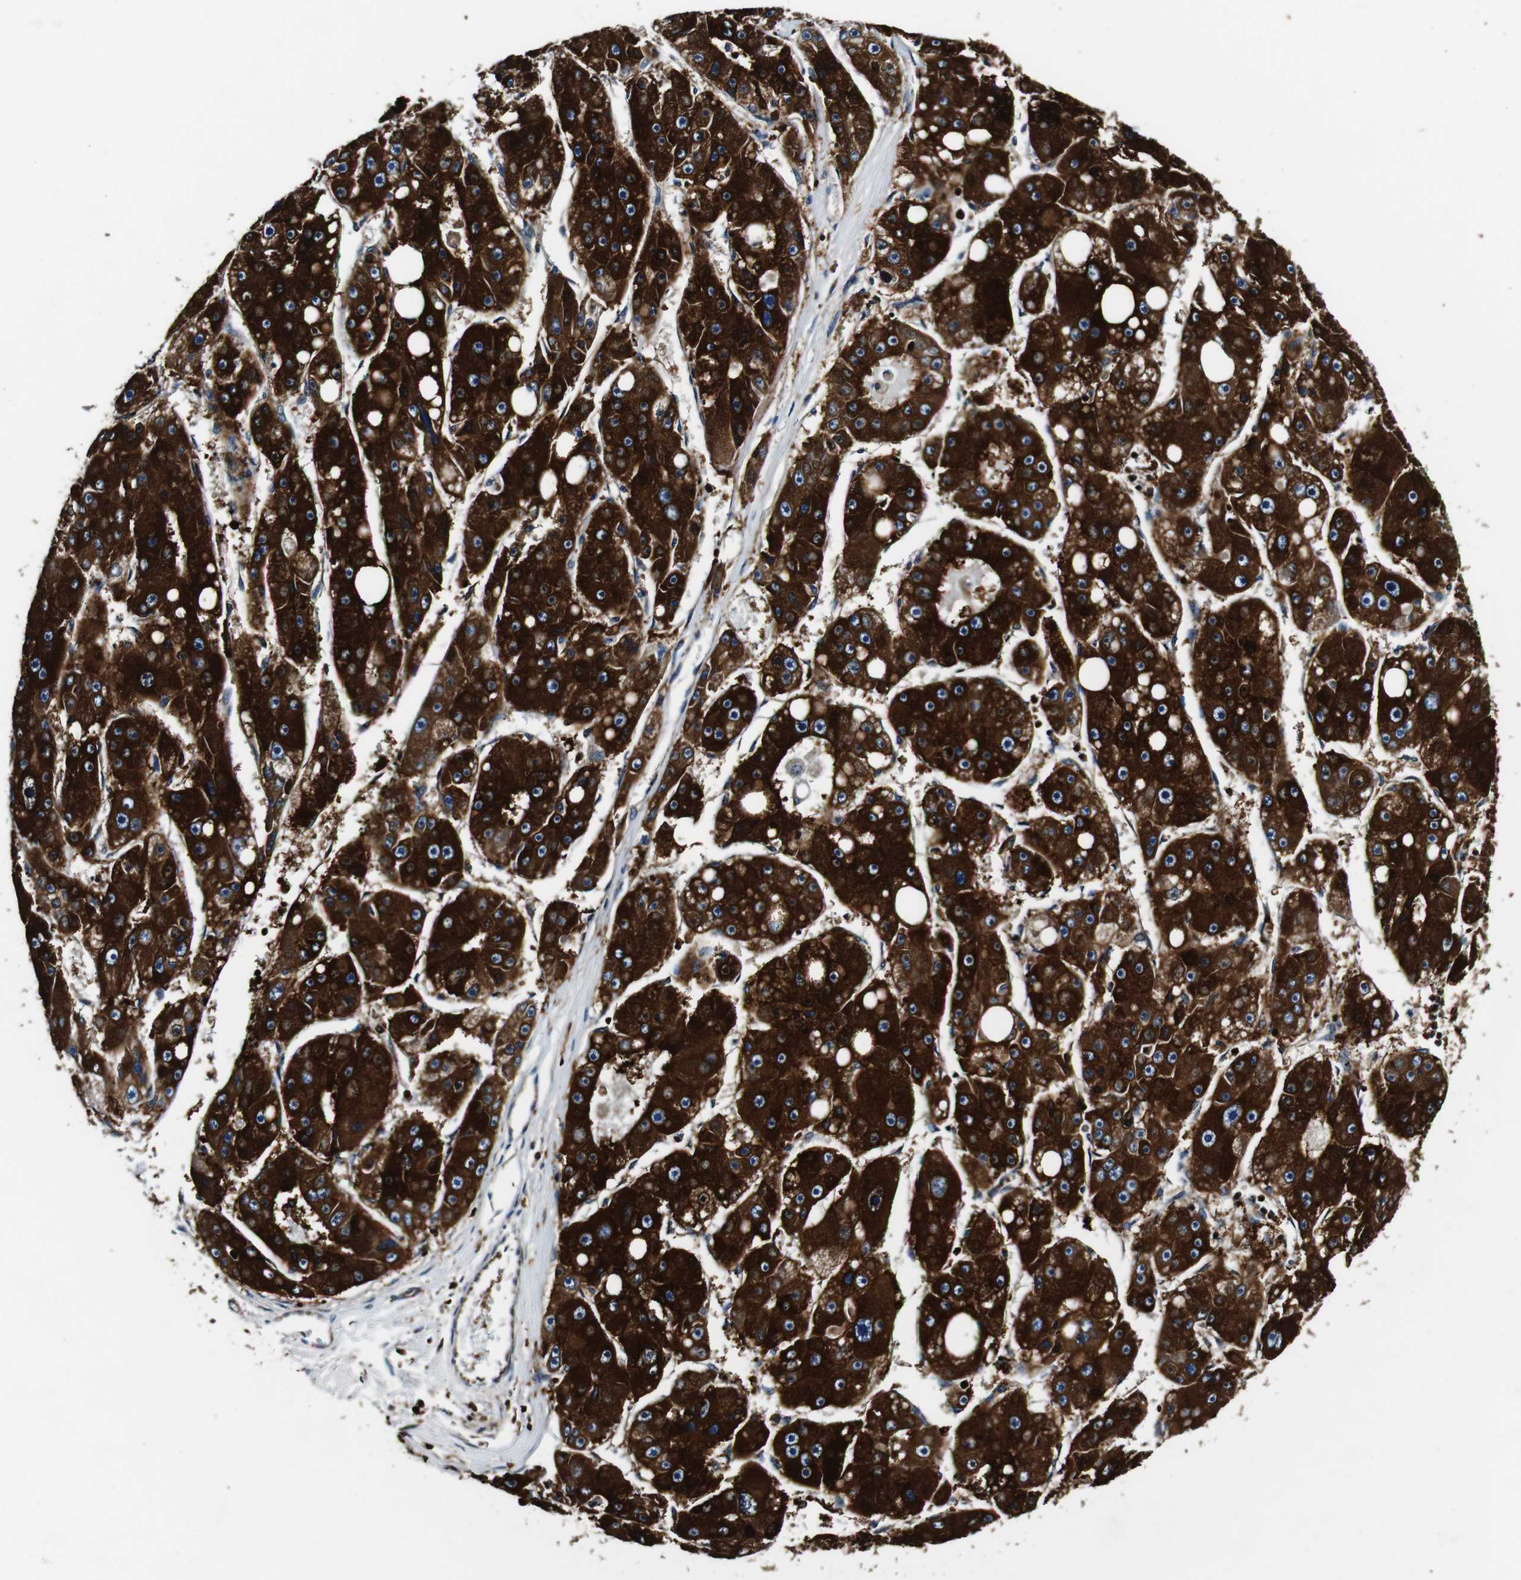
{"staining": {"intensity": "strong", "quantity": ">75%", "location": "cytoplasmic/membranous"}, "tissue": "liver cancer", "cell_type": "Tumor cells", "image_type": "cancer", "snomed": [{"axis": "morphology", "description": "Carcinoma, Hepatocellular, NOS"}, {"axis": "topography", "description": "Liver"}], "caption": "This image demonstrates immunohistochemistry staining of human hepatocellular carcinoma (liver), with high strong cytoplasmic/membranous positivity in approximately >75% of tumor cells.", "gene": "RHOT2", "patient": {"sex": "female", "age": 61}}